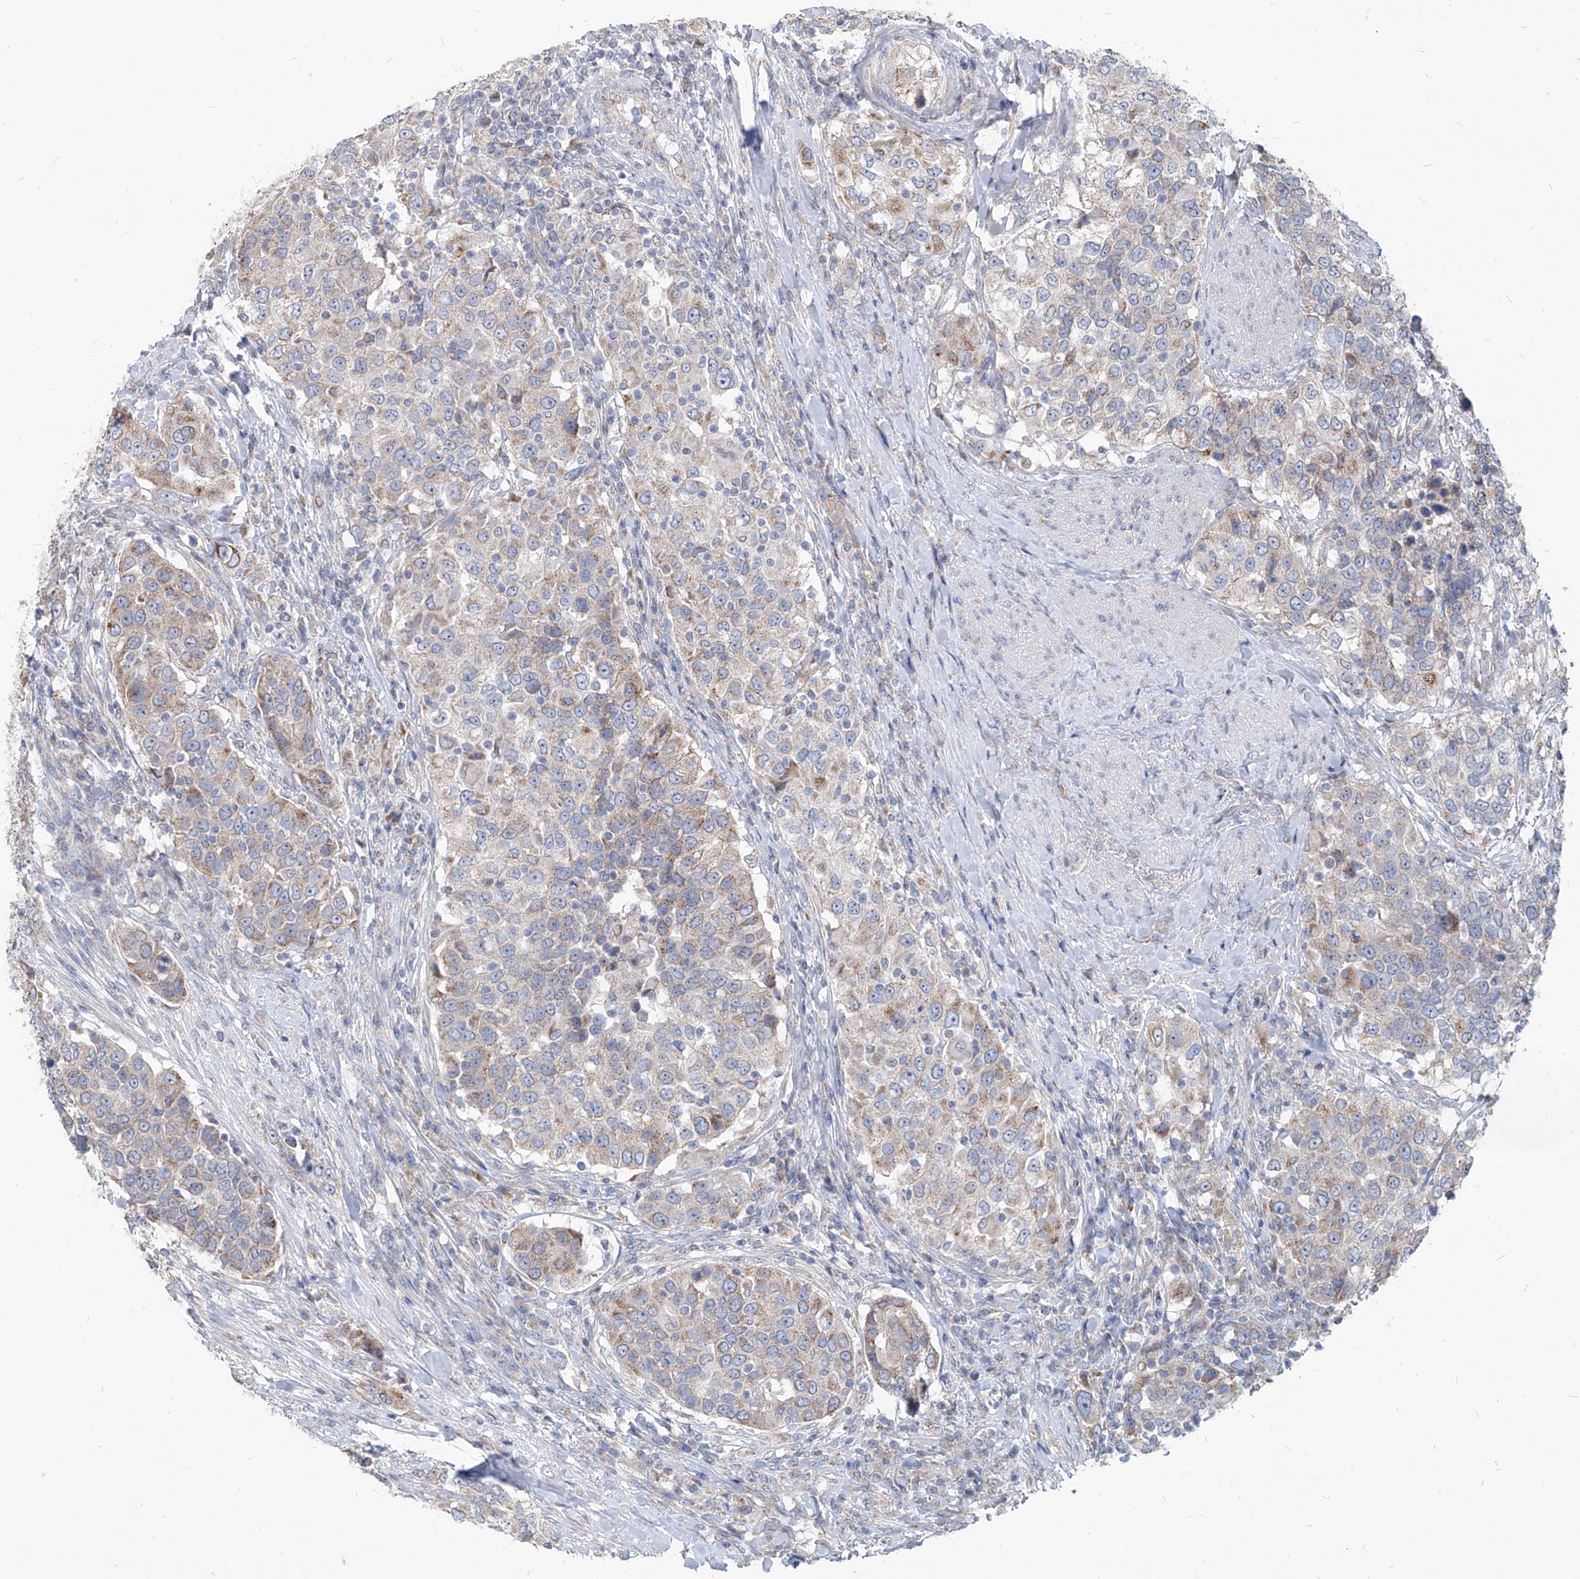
{"staining": {"intensity": "weak", "quantity": "25%-75%", "location": "cytoplasmic/membranous"}, "tissue": "urothelial cancer", "cell_type": "Tumor cells", "image_type": "cancer", "snomed": [{"axis": "morphology", "description": "Urothelial carcinoma, High grade"}, {"axis": "topography", "description": "Urinary bladder"}], "caption": "Protein staining of urothelial cancer tissue exhibits weak cytoplasmic/membranous staining in about 25%-75% of tumor cells. The staining is performed using DAB (3,3'-diaminobenzidine) brown chromogen to label protein expression. The nuclei are counter-stained blue using hematoxylin.", "gene": "AGPS", "patient": {"sex": "female", "age": 80}}